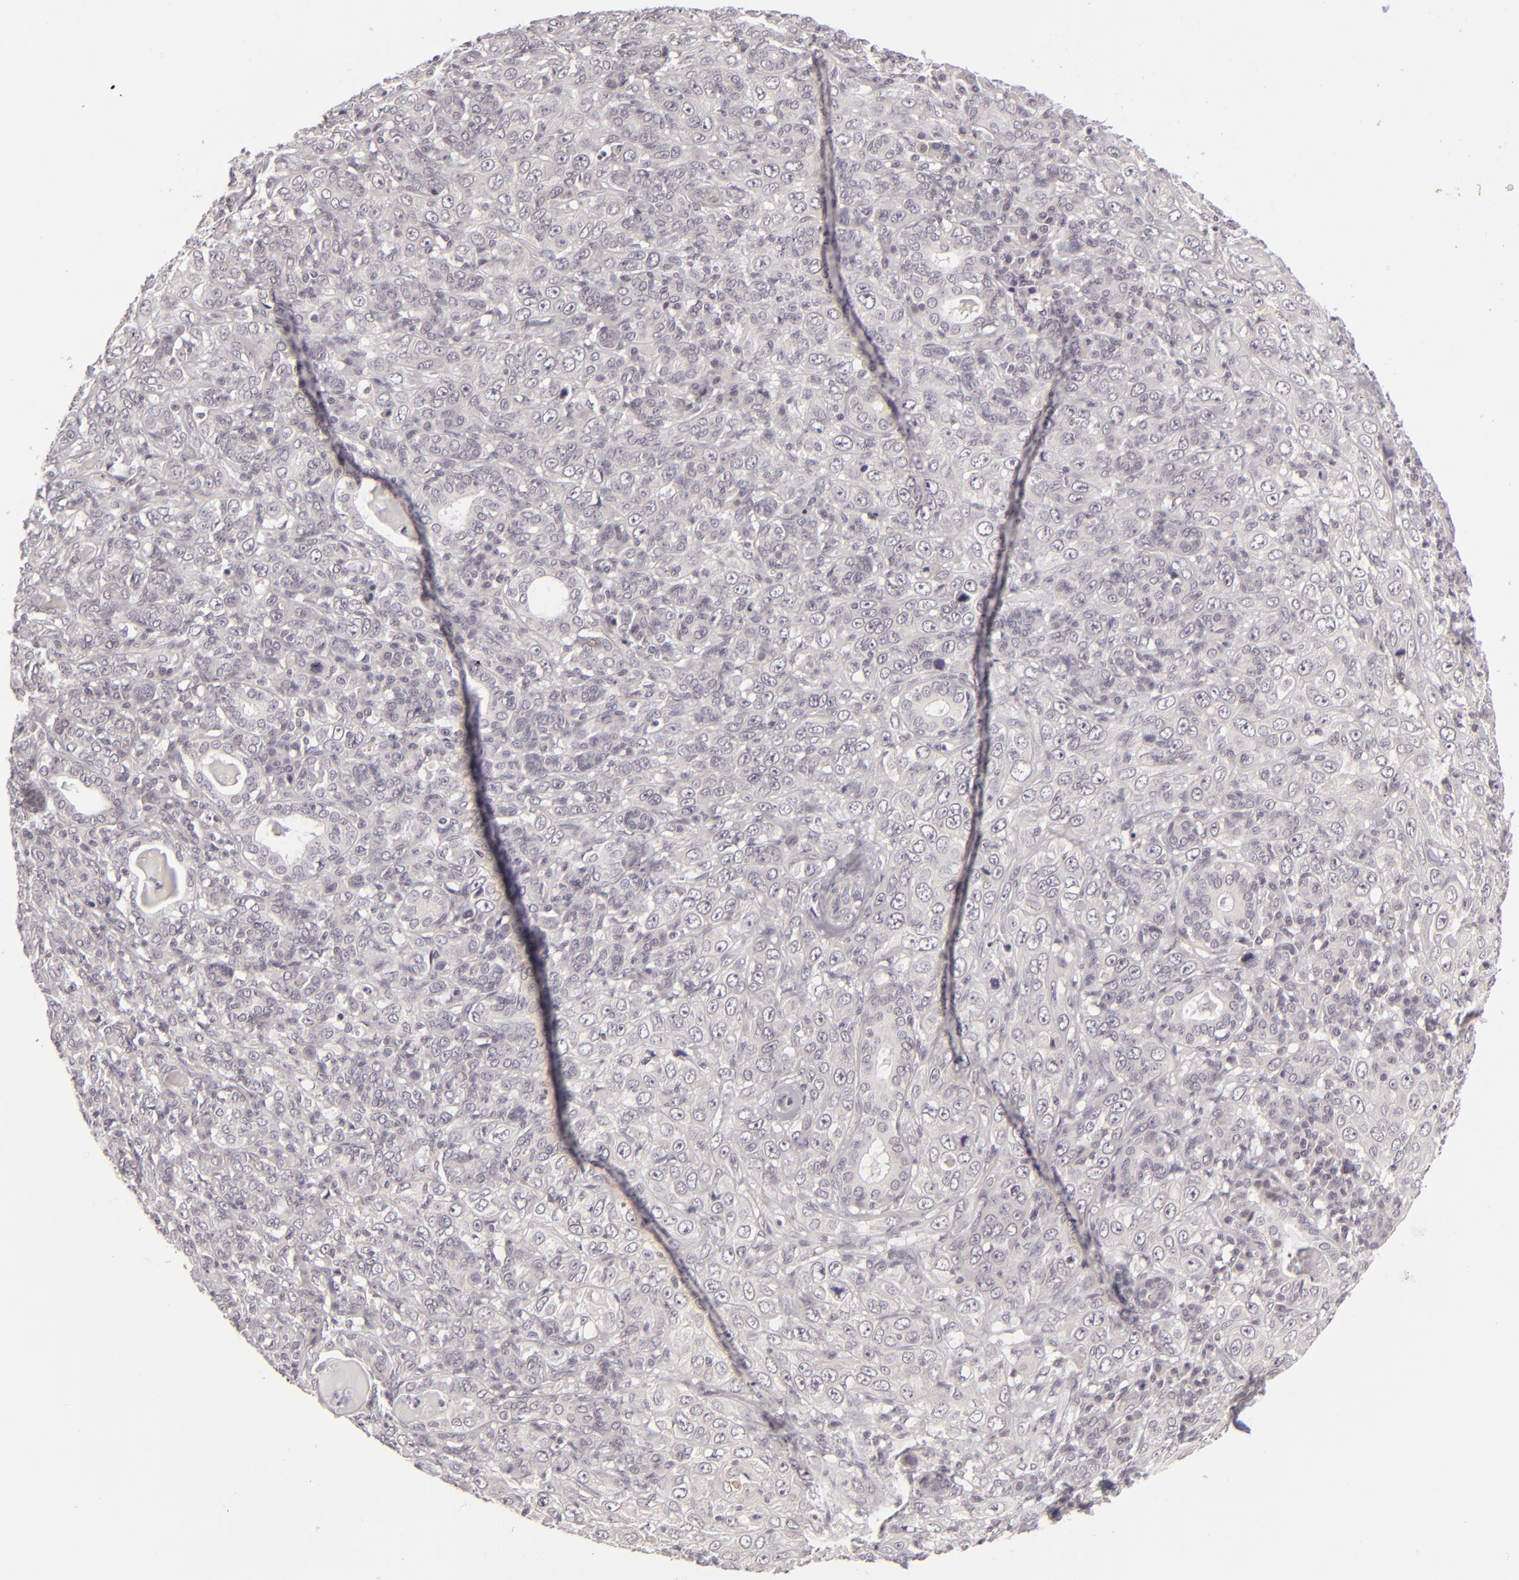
{"staining": {"intensity": "negative", "quantity": "none", "location": "none"}, "tissue": "skin cancer", "cell_type": "Tumor cells", "image_type": "cancer", "snomed": [{"axis": "morphology", "description": "Squamous cell carcinoma, NOS"}, {"axis": "topography", "description": "Skin"}], "caption": "The micrograph demonstrates no staining of tumor cells in skin cancer.", "gene": "DLG3", "patient": {"sex": "male", "age": 84}}